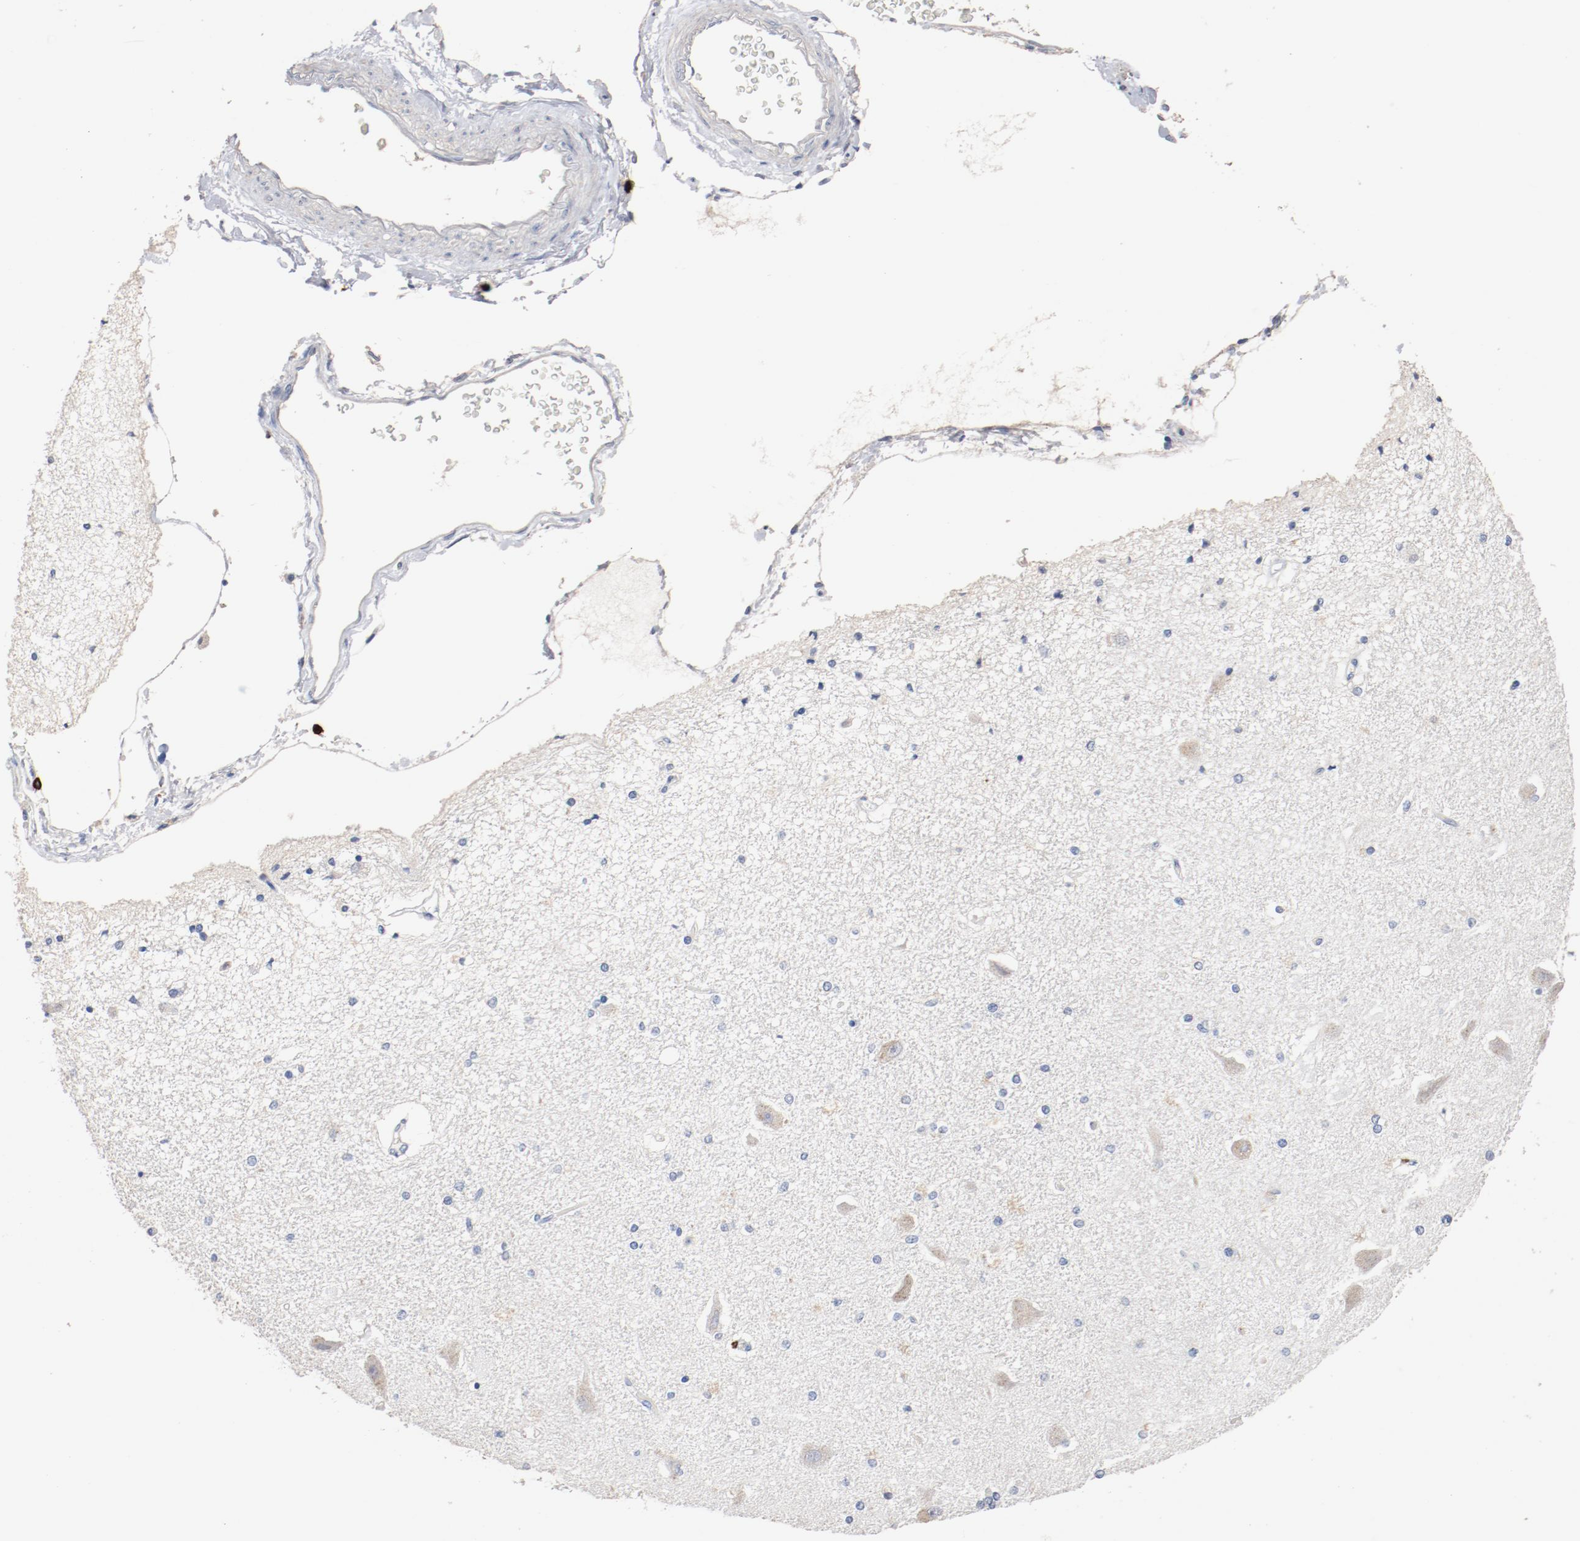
{"staining": {"intensity": "negative", "quantity": "none", "location": "none"}, "tissue": "hippocampus", "cell_type": "Glial cells", "image_type": "normal", "snomed": [{"axis": "morphology", "description": "Normal tissue, NOS"}, {"axis": "topography", "description": "Hippocampus"}], "caption": "Image shows no protein staining in glial cells of normal hippocampus. The staining is performed using DAB (3,3'-diaminobenzidine) brown chromogen with nuclei counter-stained in using hematoxylin.", "gene": "CD247", "patient": {"sex": "female", "age": 54}}